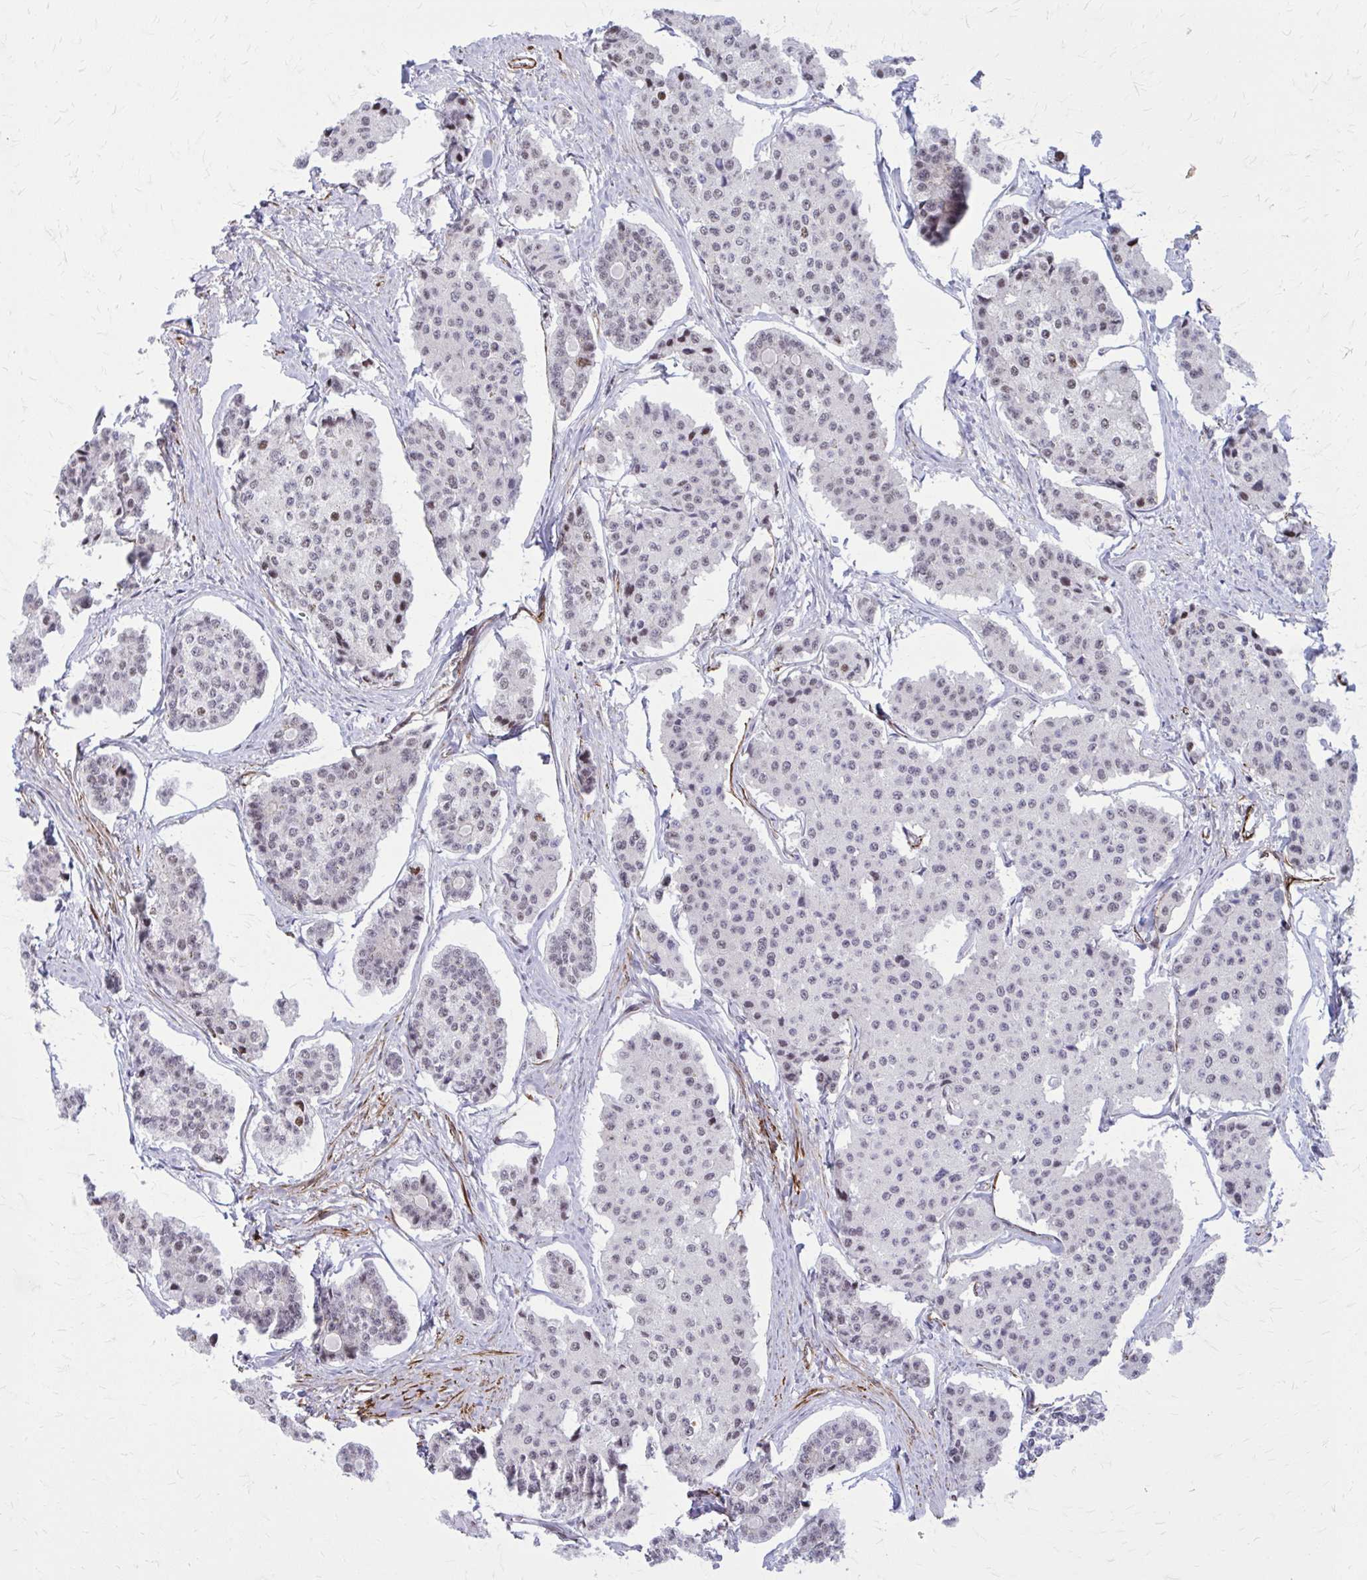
{"staining": {"intensity": "weak", "quantity": "<25%", "location": "nuclear"}, "tissue": "carcinoid", "cell_type": "Tumor cells", "image_type": "cancer", "snomed": [{"axis": "morphology", "description": "Carcinoid, malignant, NOS"}, {"axis": "topography", "description": "Small intestine"}], "caption": "Immunohistochemistry (IHC) image of neoplastic tissue: carcinoid (malignant) stained with DAB (3,3'-diaminobenzidine) shows no significant protein expression in tumor cells.", "gene": "NRBF2", "patient": {"sex": "female", "age": 65}}